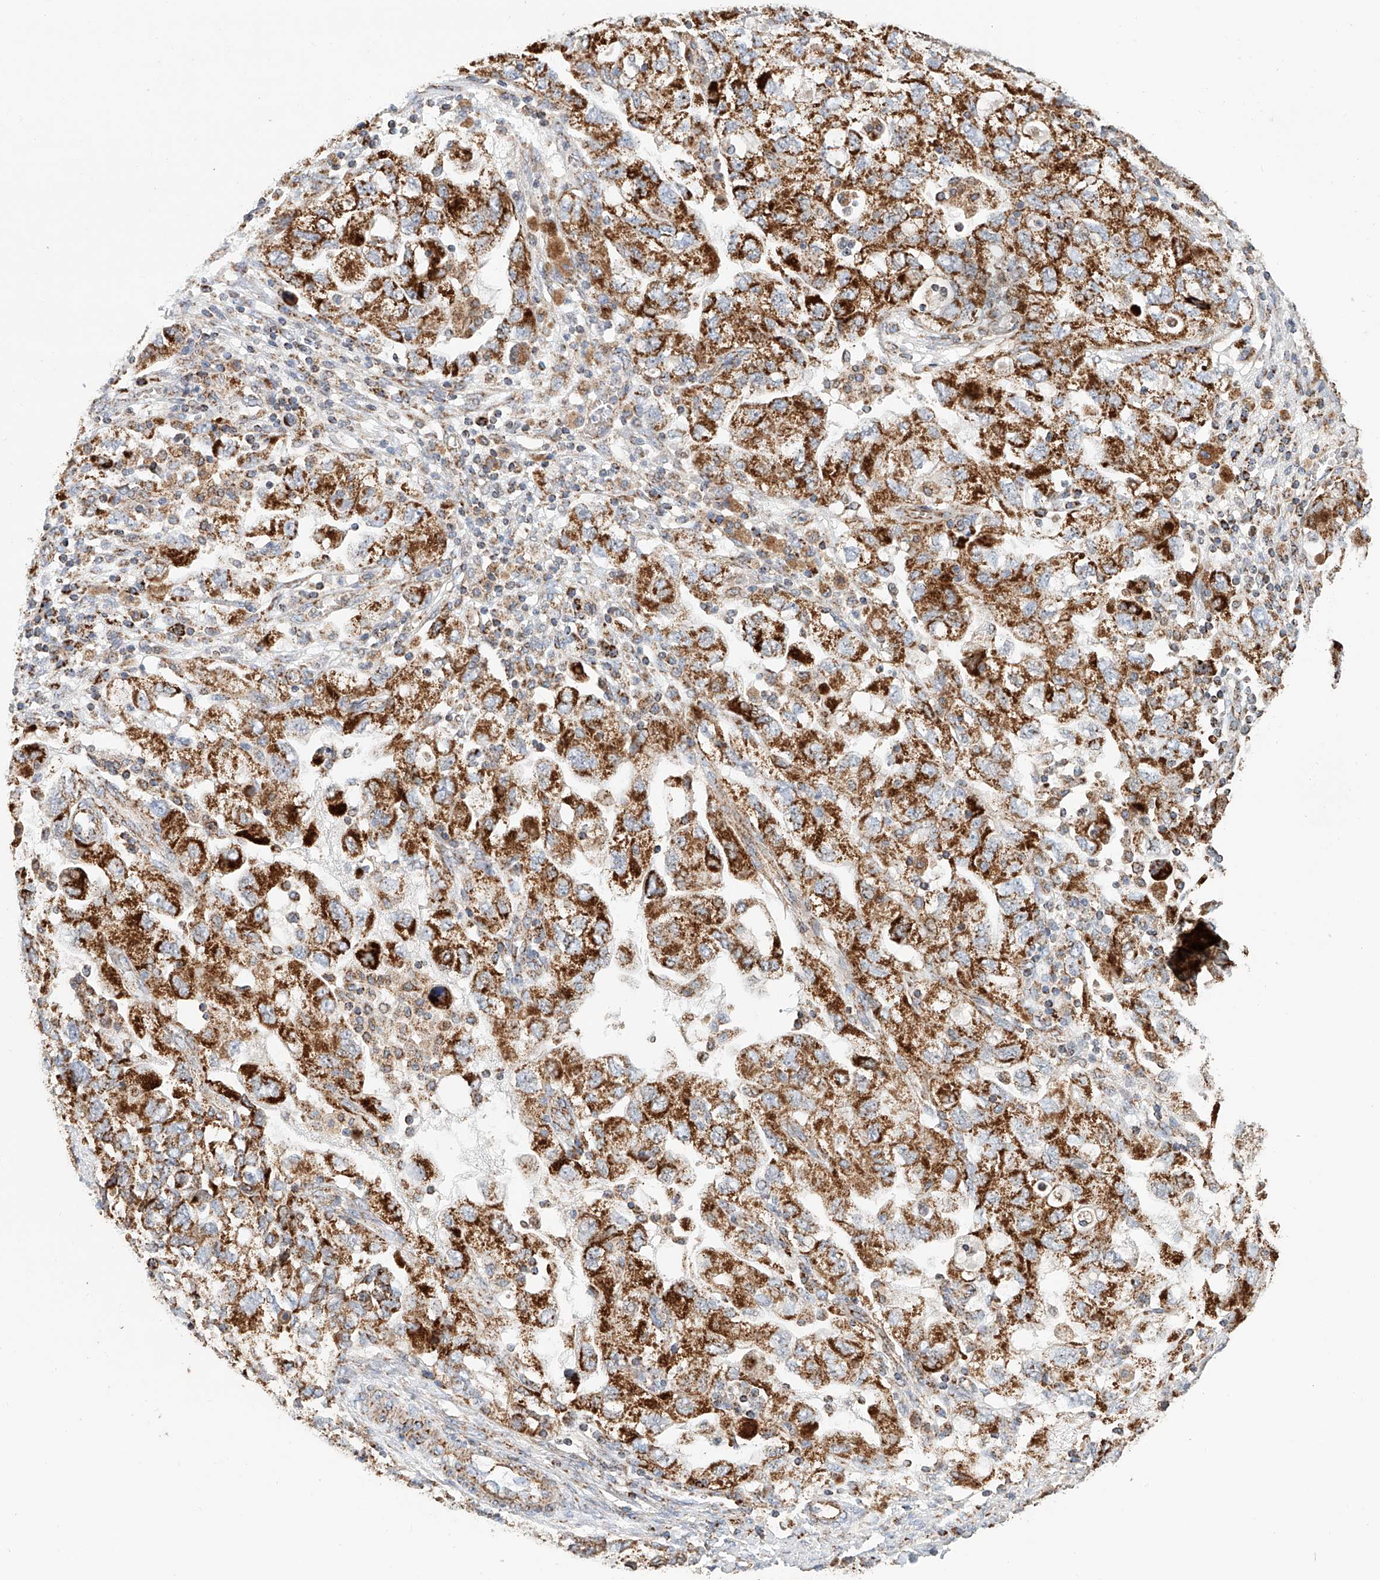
{"staining": {"intensity": "moderate", "quantity": ">75%", "location": "cytoplasmic/membranous"}, "tissue": "ovarian cancer", "cell_type": "Tumor cells", "image_type": "cancer", "snomed": [{"axis": "morphology", "description": "Carcinoma, NOS"}, {"axis": "morphology", "description": "Cystadenocarcinoma, serous, NOS"}, {"axis": "topography", "description": "Ovary"}], "caption": "Human serous cystadenocarcinoma (ovarian) stained for a protein (brown) displays moderate cytoplasmic/membranous positive expression in about >75% of tumor cells.", "gene": "MCL1", "patient": {"sex": "female", "age": 69}}